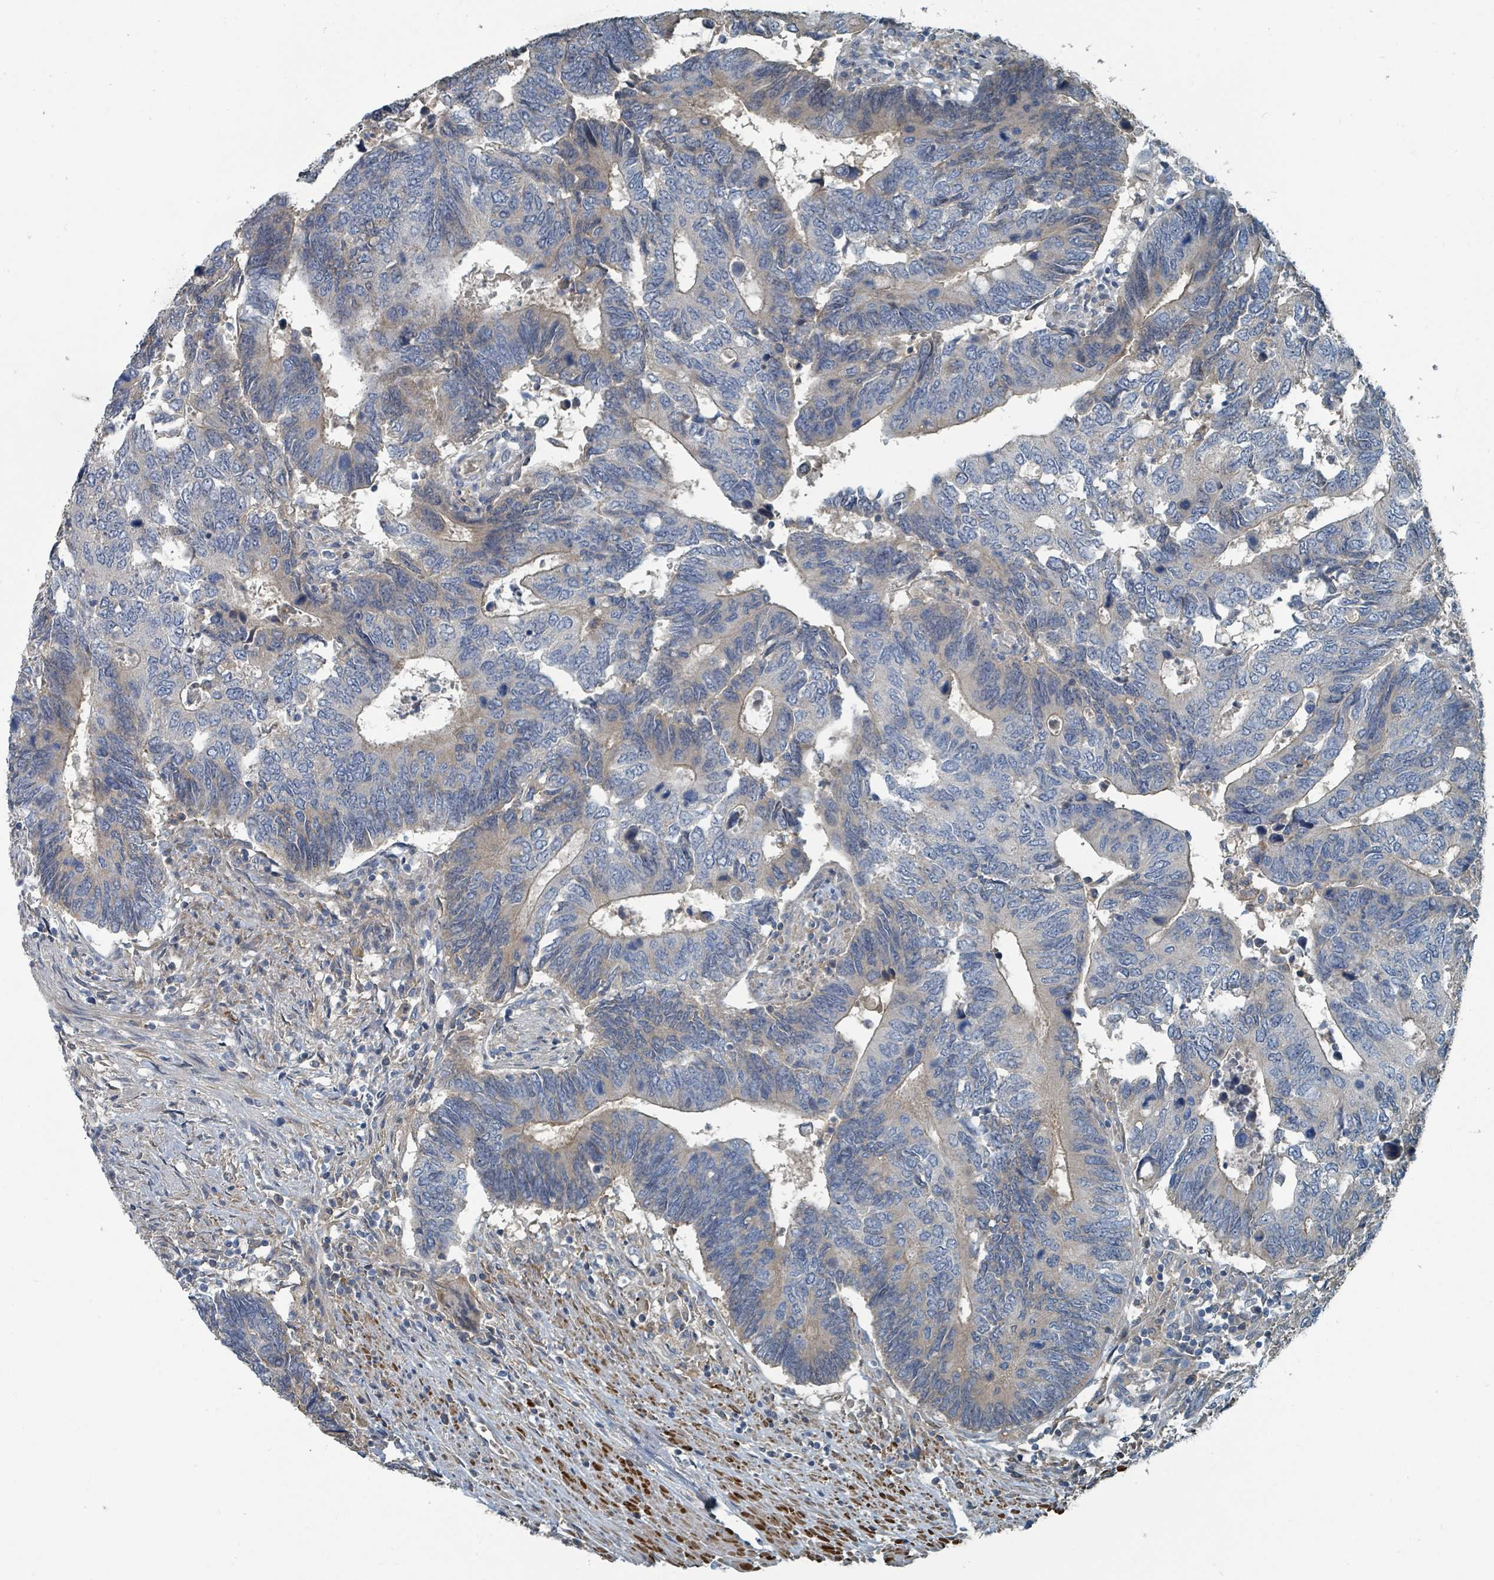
{"staining": {"intensity": "weak", "quantity": "<25%", "location": "cytoplasmic/membranous"}, "tissue": "colorectal cancer", "cell_type": "Tumor cells", "image_type": "cancer", "snomed": [{"axis": "morphology", "description": "Adenocarcinoma, NOS"}, {"axis": "topography", "description": "Colon"}], "caption": "Immunohistochemistry (IHC) of human colorectal cancer (adenocarcinoma) demonstrates no expression in tumor cells.", "gene": "SLC44A5", "patient": {"sex": "male", "age": 87}}